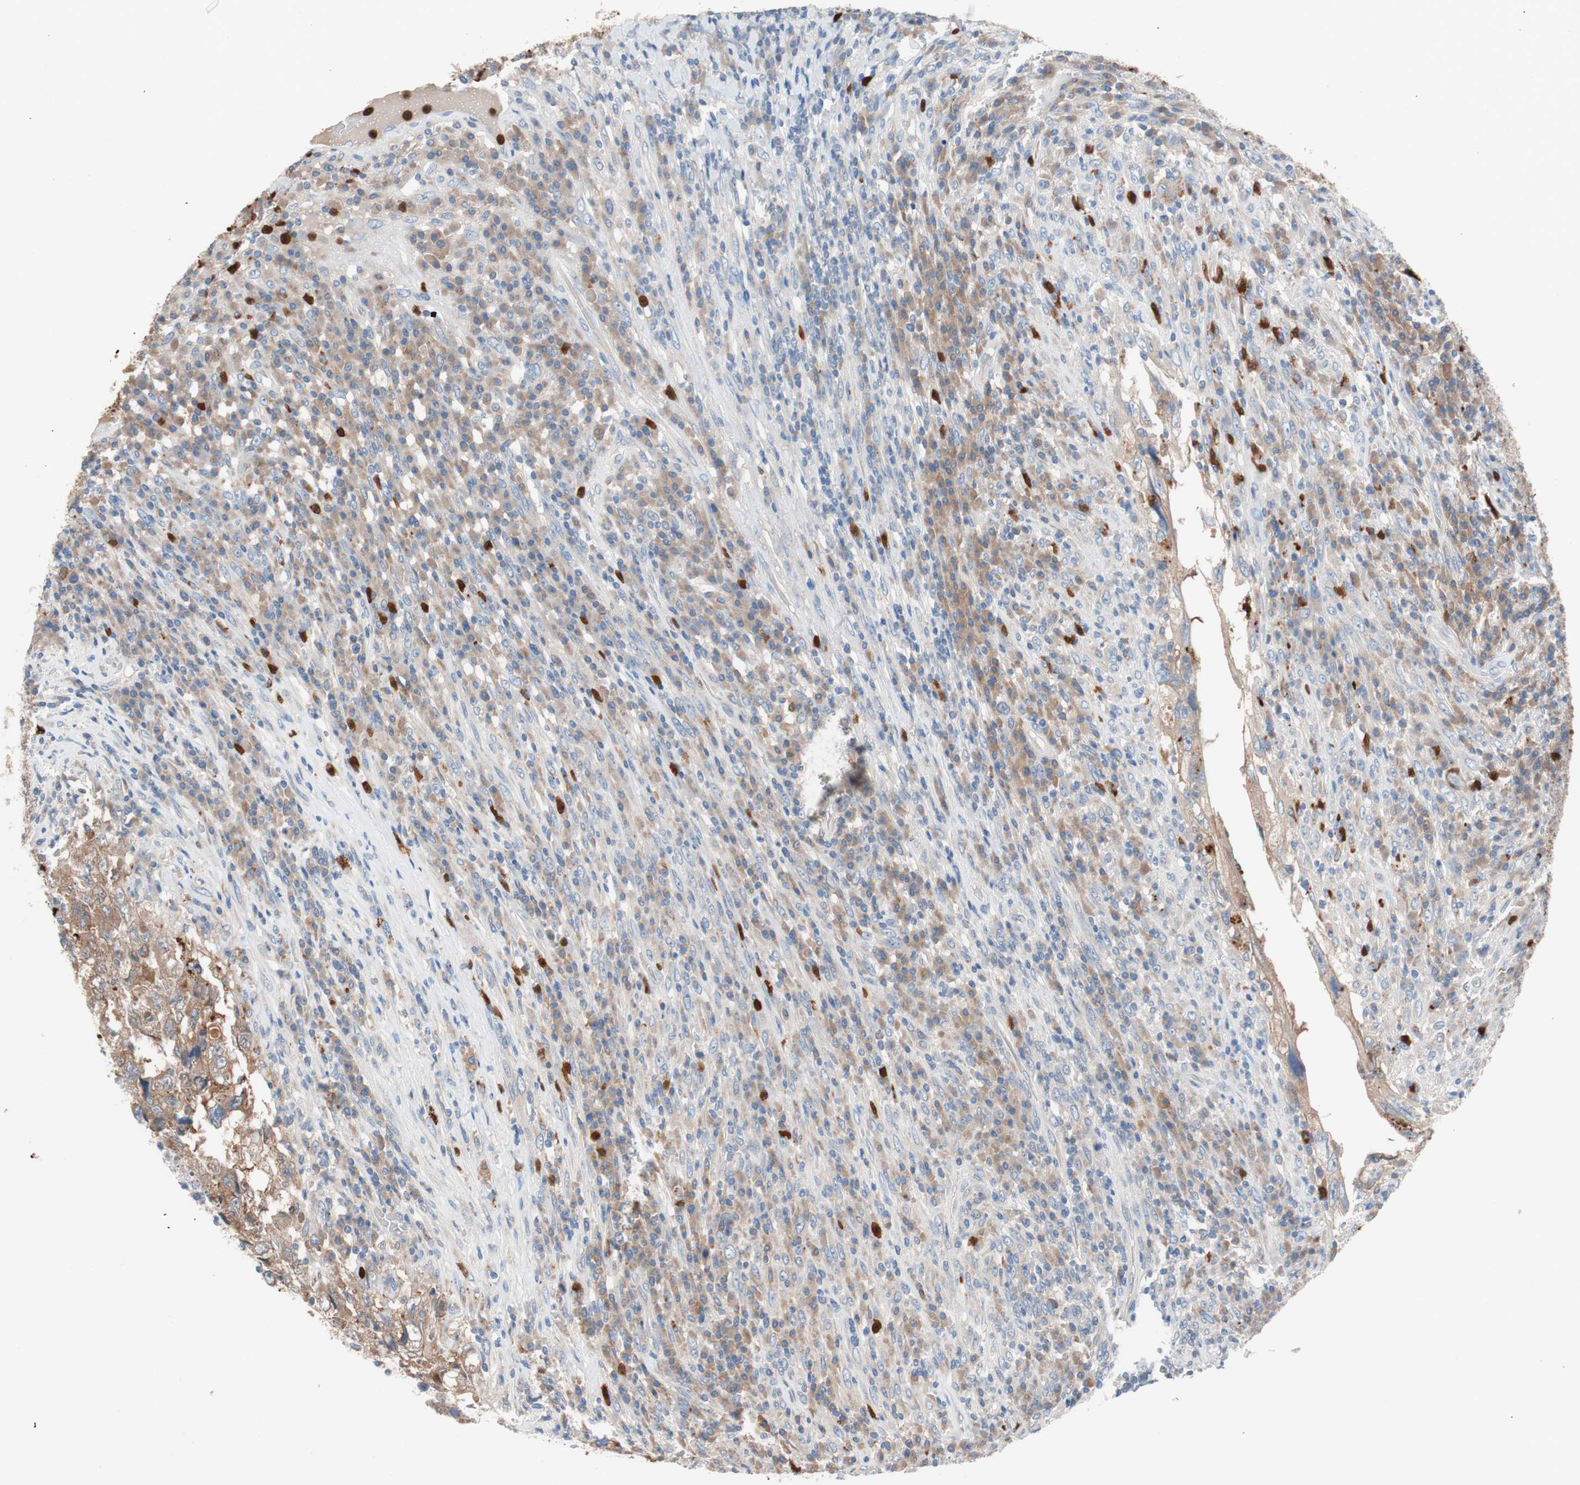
{"staining": {"intensity": "moderate", "quantity": ">75%", "location": "cytoplasmic/membranous"}, "tissue": "testis cancer", "cell_type": "Tumor cells", "image_type": "cancer", "snomed": [{"axis": "morphology", "description": "Necrosis, NOS"}, {"axis": "morphology", "description": "Carcinoma, Embryonal, NOS"}, {"axis": "topography", "description": "Testis"}], "caption": "A photomicrograph of testis embryonal carcinoma stained for a protein reveals moderate cytoplasmic/membranous brown staining in tumor cells.", "gene": "CLEC4D", "patient": {"sex": "male", "age": 19}}